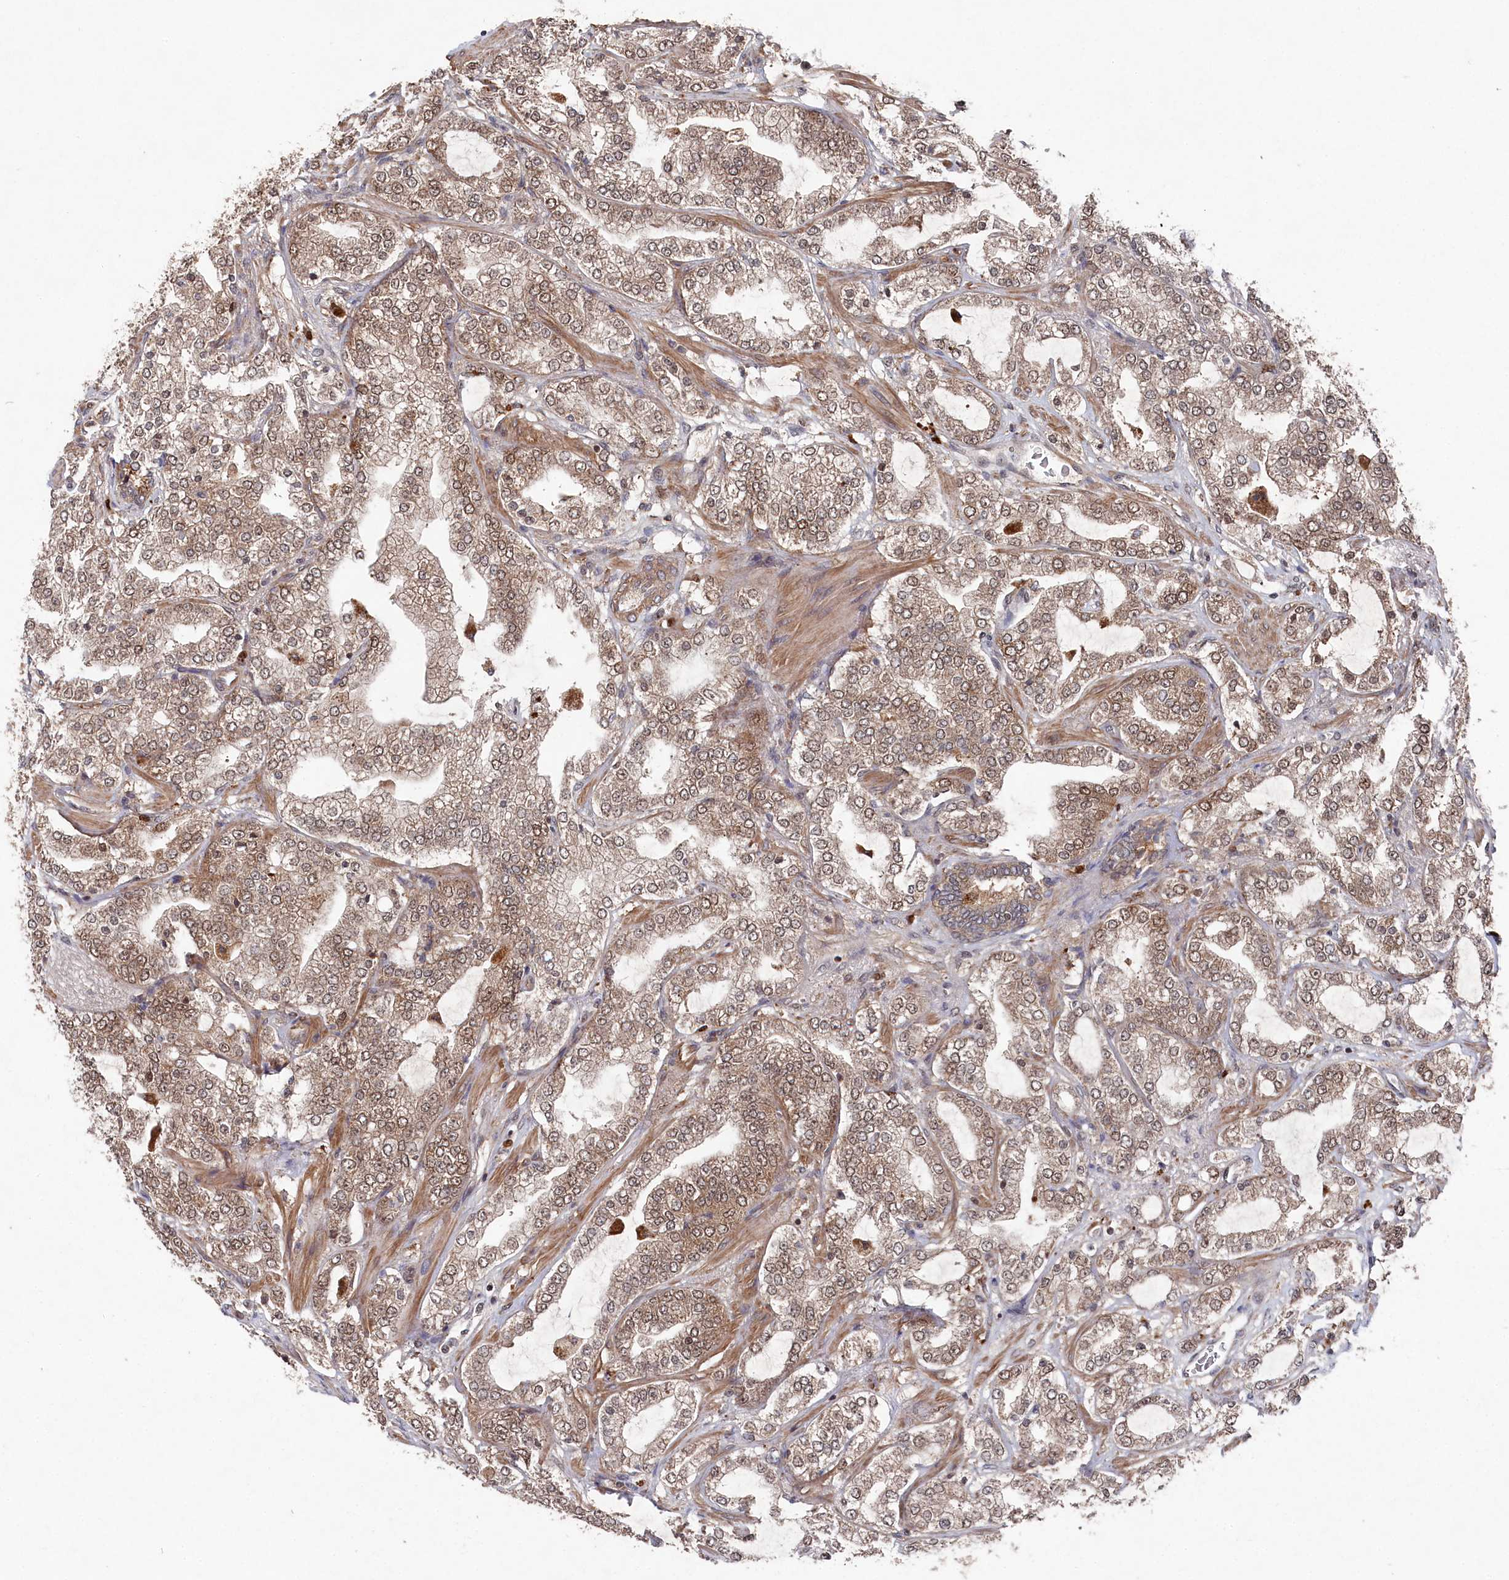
{"staining": {"intensity": "moderate", "quantity": ">75%", "location": "cytoplasmic/membranous,nuclear"}, "tissue": "prostate cancer", "cell_type": "Tumor cells", "image_type": "cancer", "snomed": [{"axis": "morphology", "description": "Adenocarcinoma, High grade"}, {"axis": "topography", "description": "Prostate"}], "caption": "A brown stain labels moderate cytoplasmic/membranous and nuclear expression of a protein in human prostate cancer (adenocarcinoma (high-grade)) tumor cells. (Brightfield microscopy of DAB IHC at high magnification).", "gene": "BORCS7", "patient": {"sex": "male", "age": 64}}